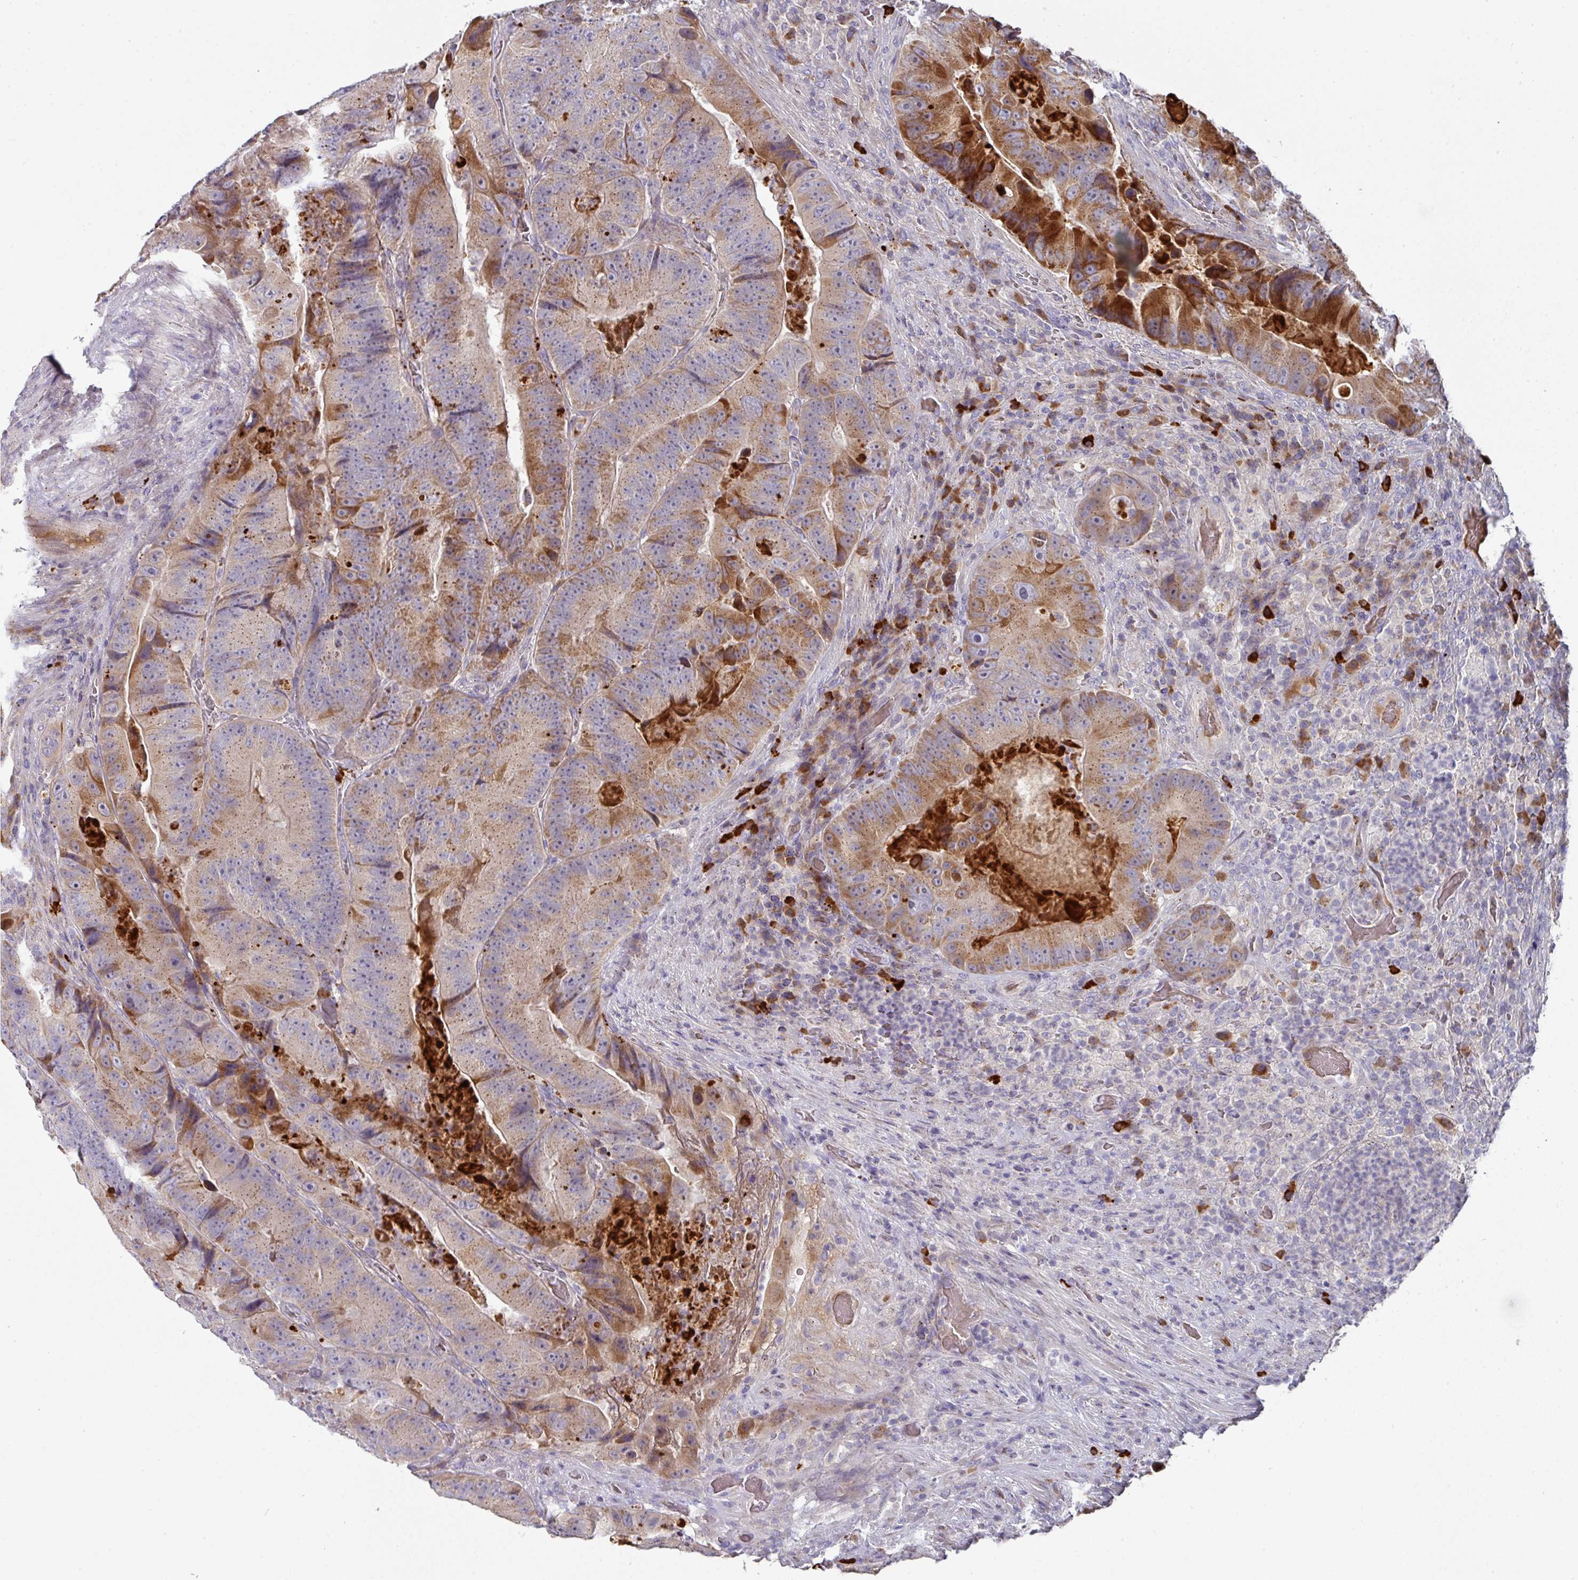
{"staining": {"intensity": "moderate", "quantity": "25%-75%", "location": "cytoplasmic/membranous"}, "tissue": "colorectal cancer", "cell_type": "Tumor cells", "image_type": "cancer", "snomed": [{"axis": "morphology", "description": "Adenocarcinoma, NOS"}, {"axis": "topography", "description": "Colon"}], "caption": "Adenocarcinoma (colorectal) stained with IHC shows moderate cytoplasmic/membranous positivity in approximately 25%-75% of tumor cells.", "gene": "IL4R", "patient": {"sex": "female", "age": 86}}